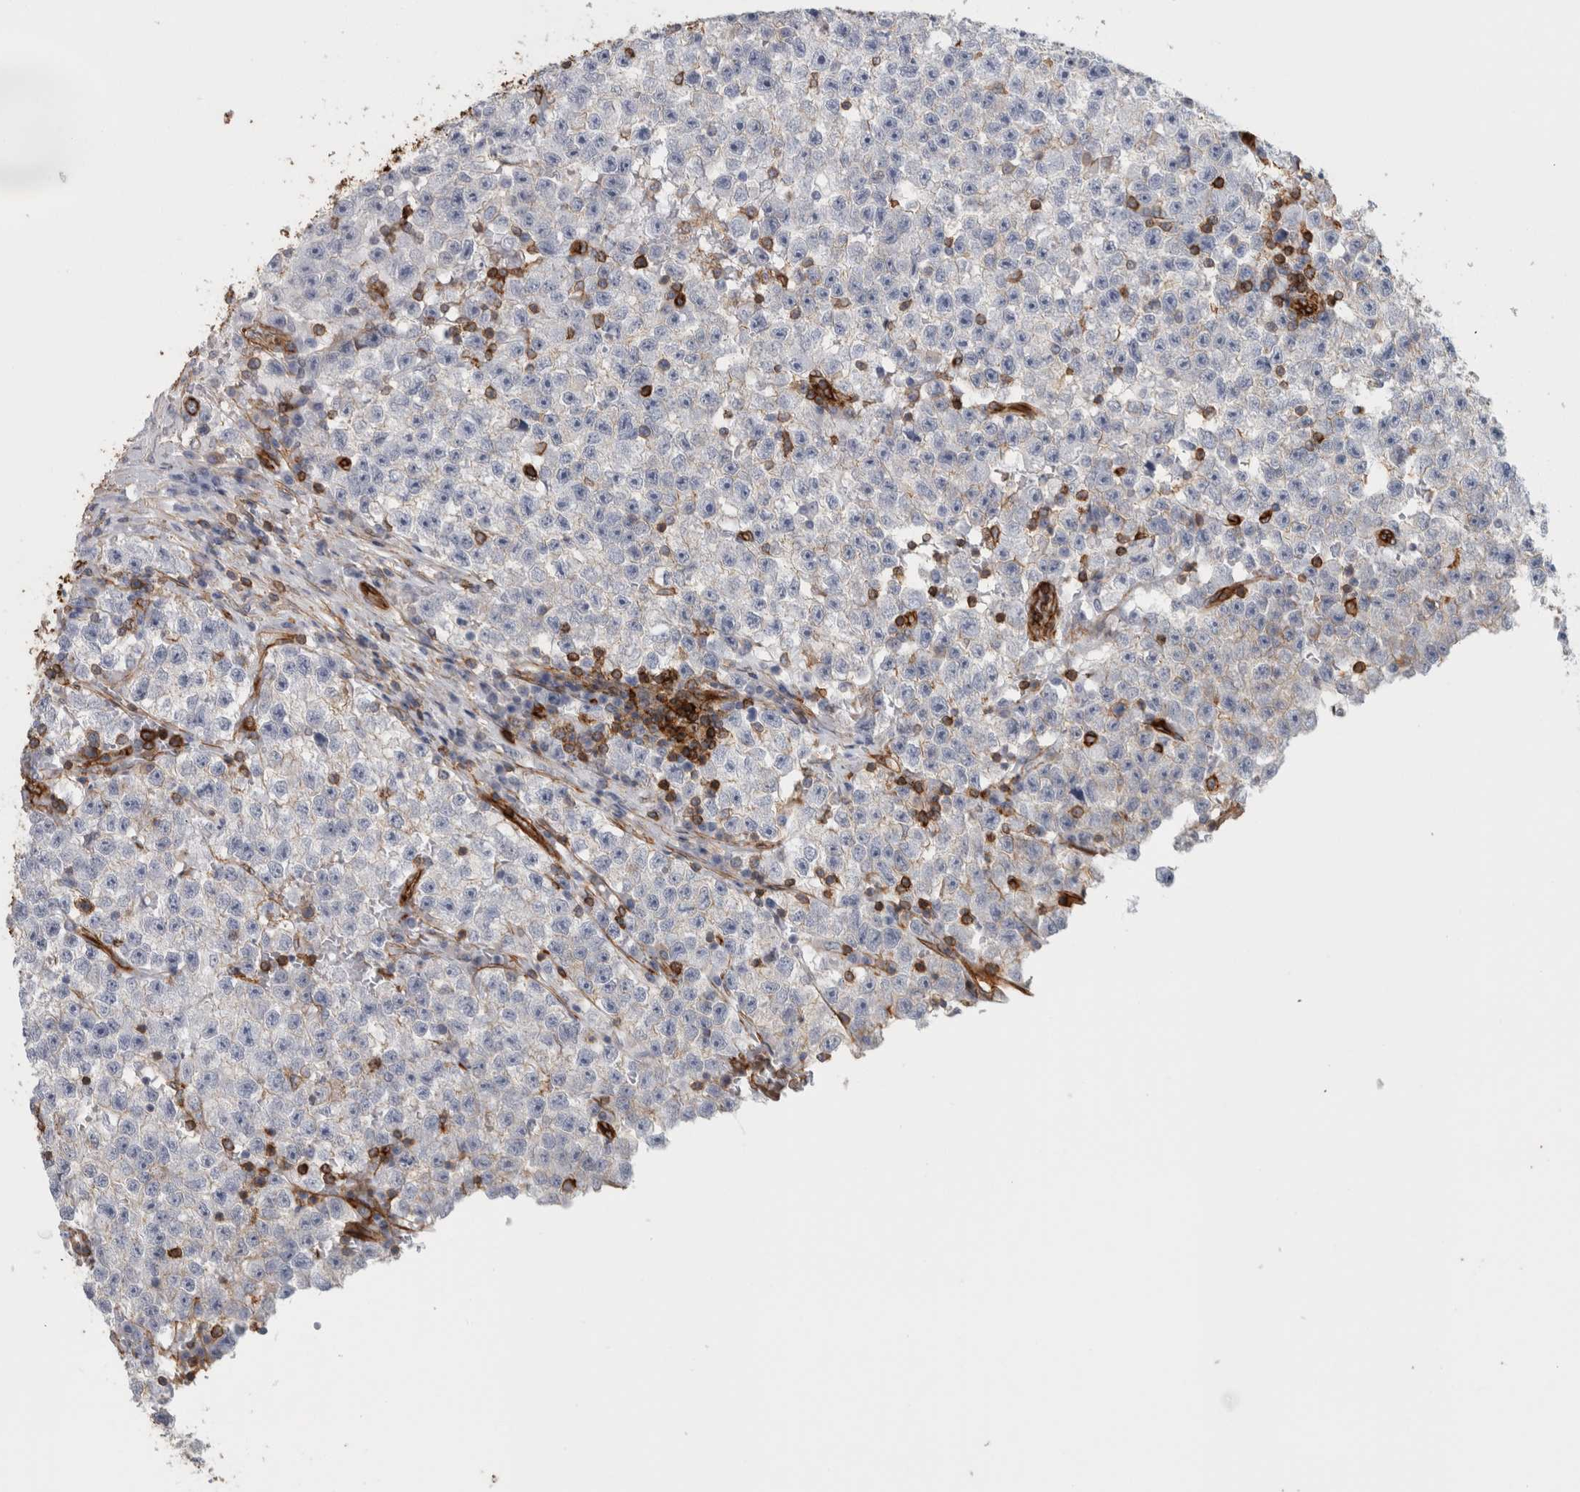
{"staining": {"intensity": "negative", "quantity": "none", "location": "none"}, "tissue": "testis cancer", "cell_type": "Tumor cells", "image_type": "cancer", "snomed": [{"axis": "morphology", "description": "Seminoma, NOS"}, {"axis": "topography", "description": "Testis"}], "caption": "High magnification brightfield microscopy of testis cancer stained with DAB (brown) and counterstained with hematoxylin (blue): tumor cells show no significant positivity.", "gene": "AHNAK", "patient": {"sex": "male", "age": 22}}